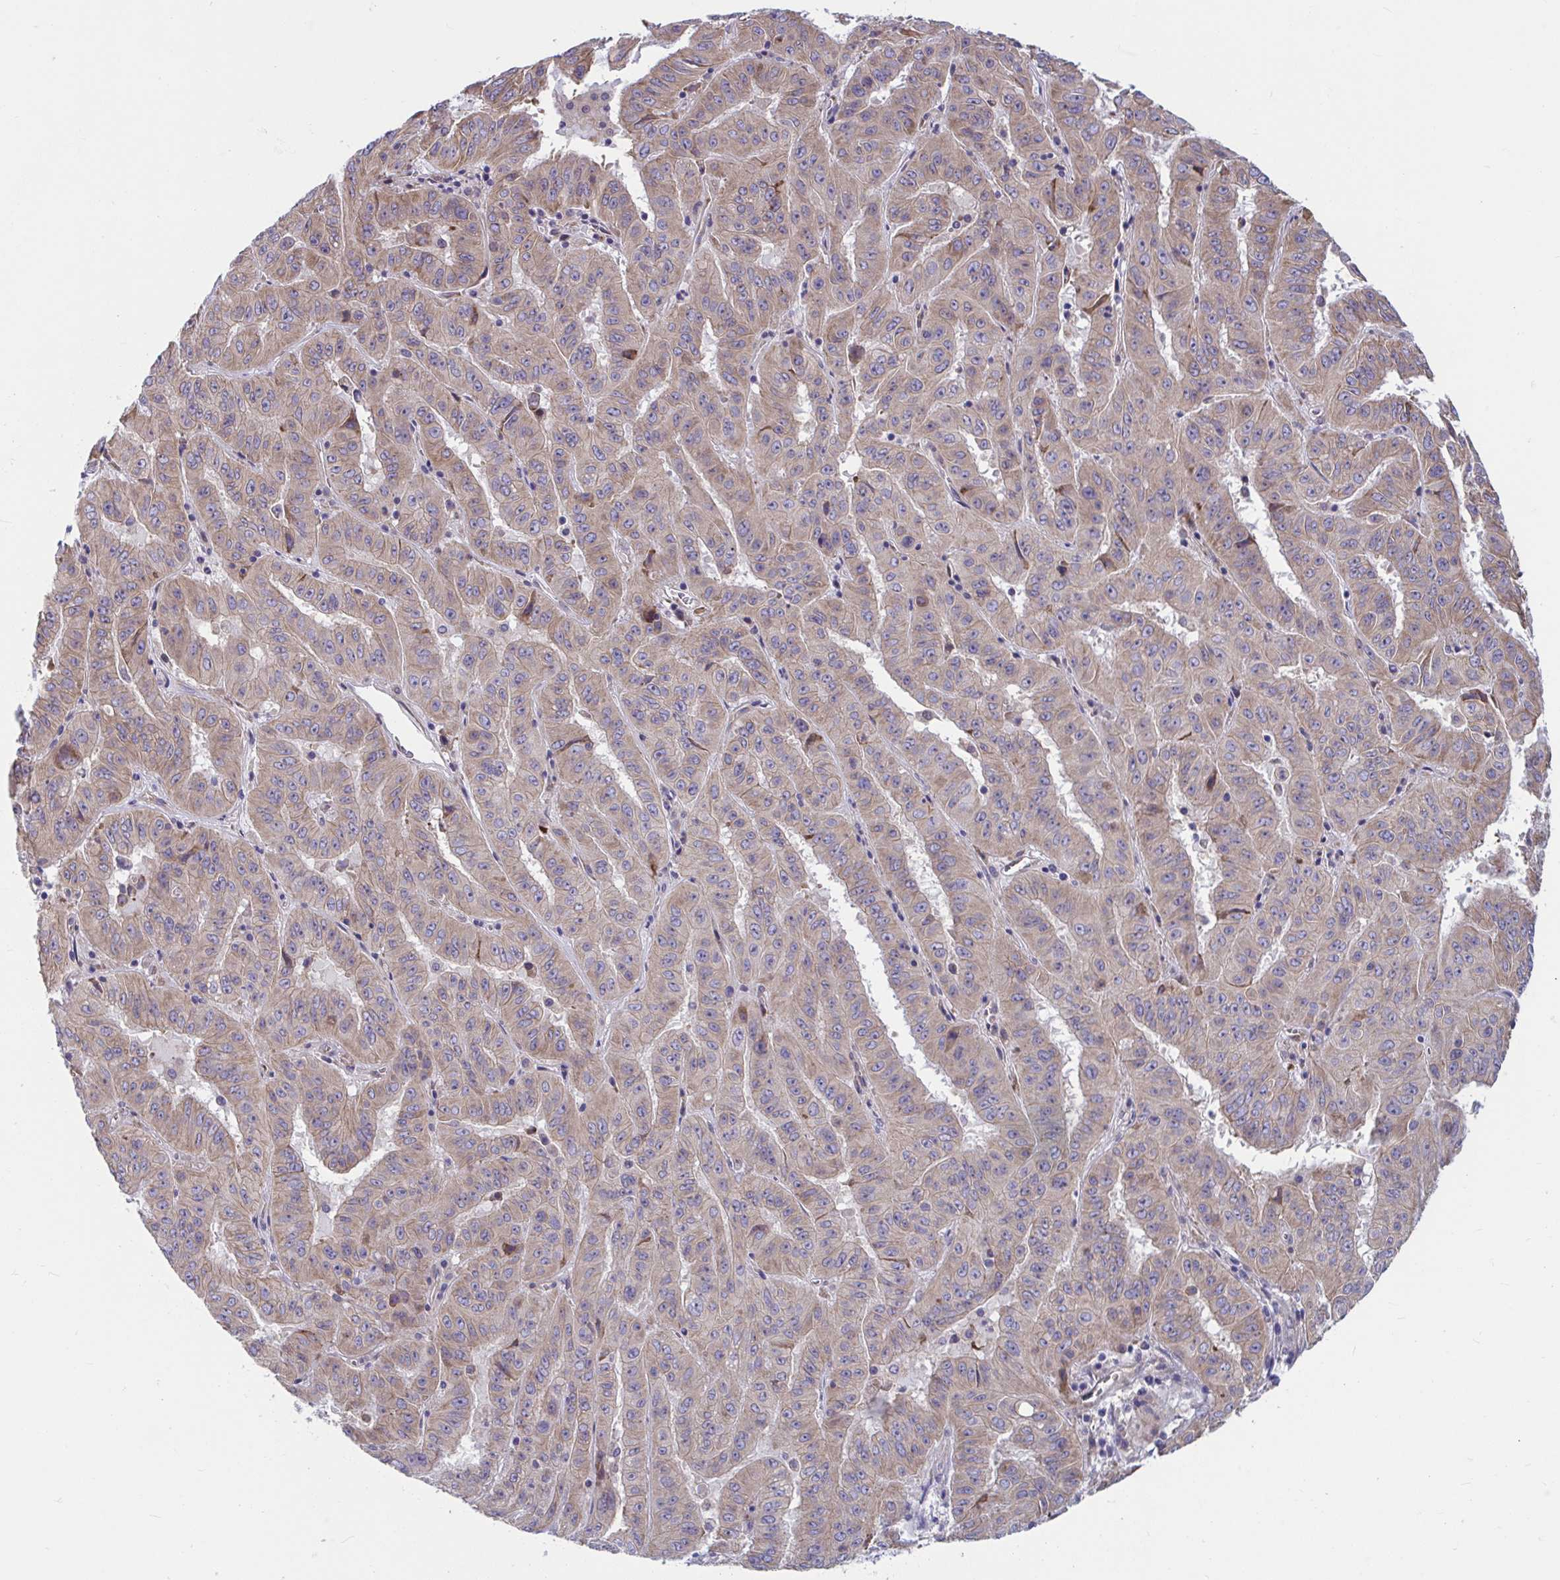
{"staining": {"intensity": "weak", "quantity": ">75%", "location": "cytoplasmic/membranous"}, "tissue": "pancreatic cancer", "cell_type": "Tumor cells", "image_type": "cancer", "snomed": [{"axis": "morphology", "description": "Adenocarcinoma, NOS"}, {"axis": "topography", "description": "Pancreas"}], "caption": "Adenocarcinoma (pancreatic) was stained to show a protein in brown. There is low levels of weak cytoplasmic/membranous expression in approximately >75% of tumor cells.", "gene": "WBP1", "patient": {"sex": "male", "age": 63}}